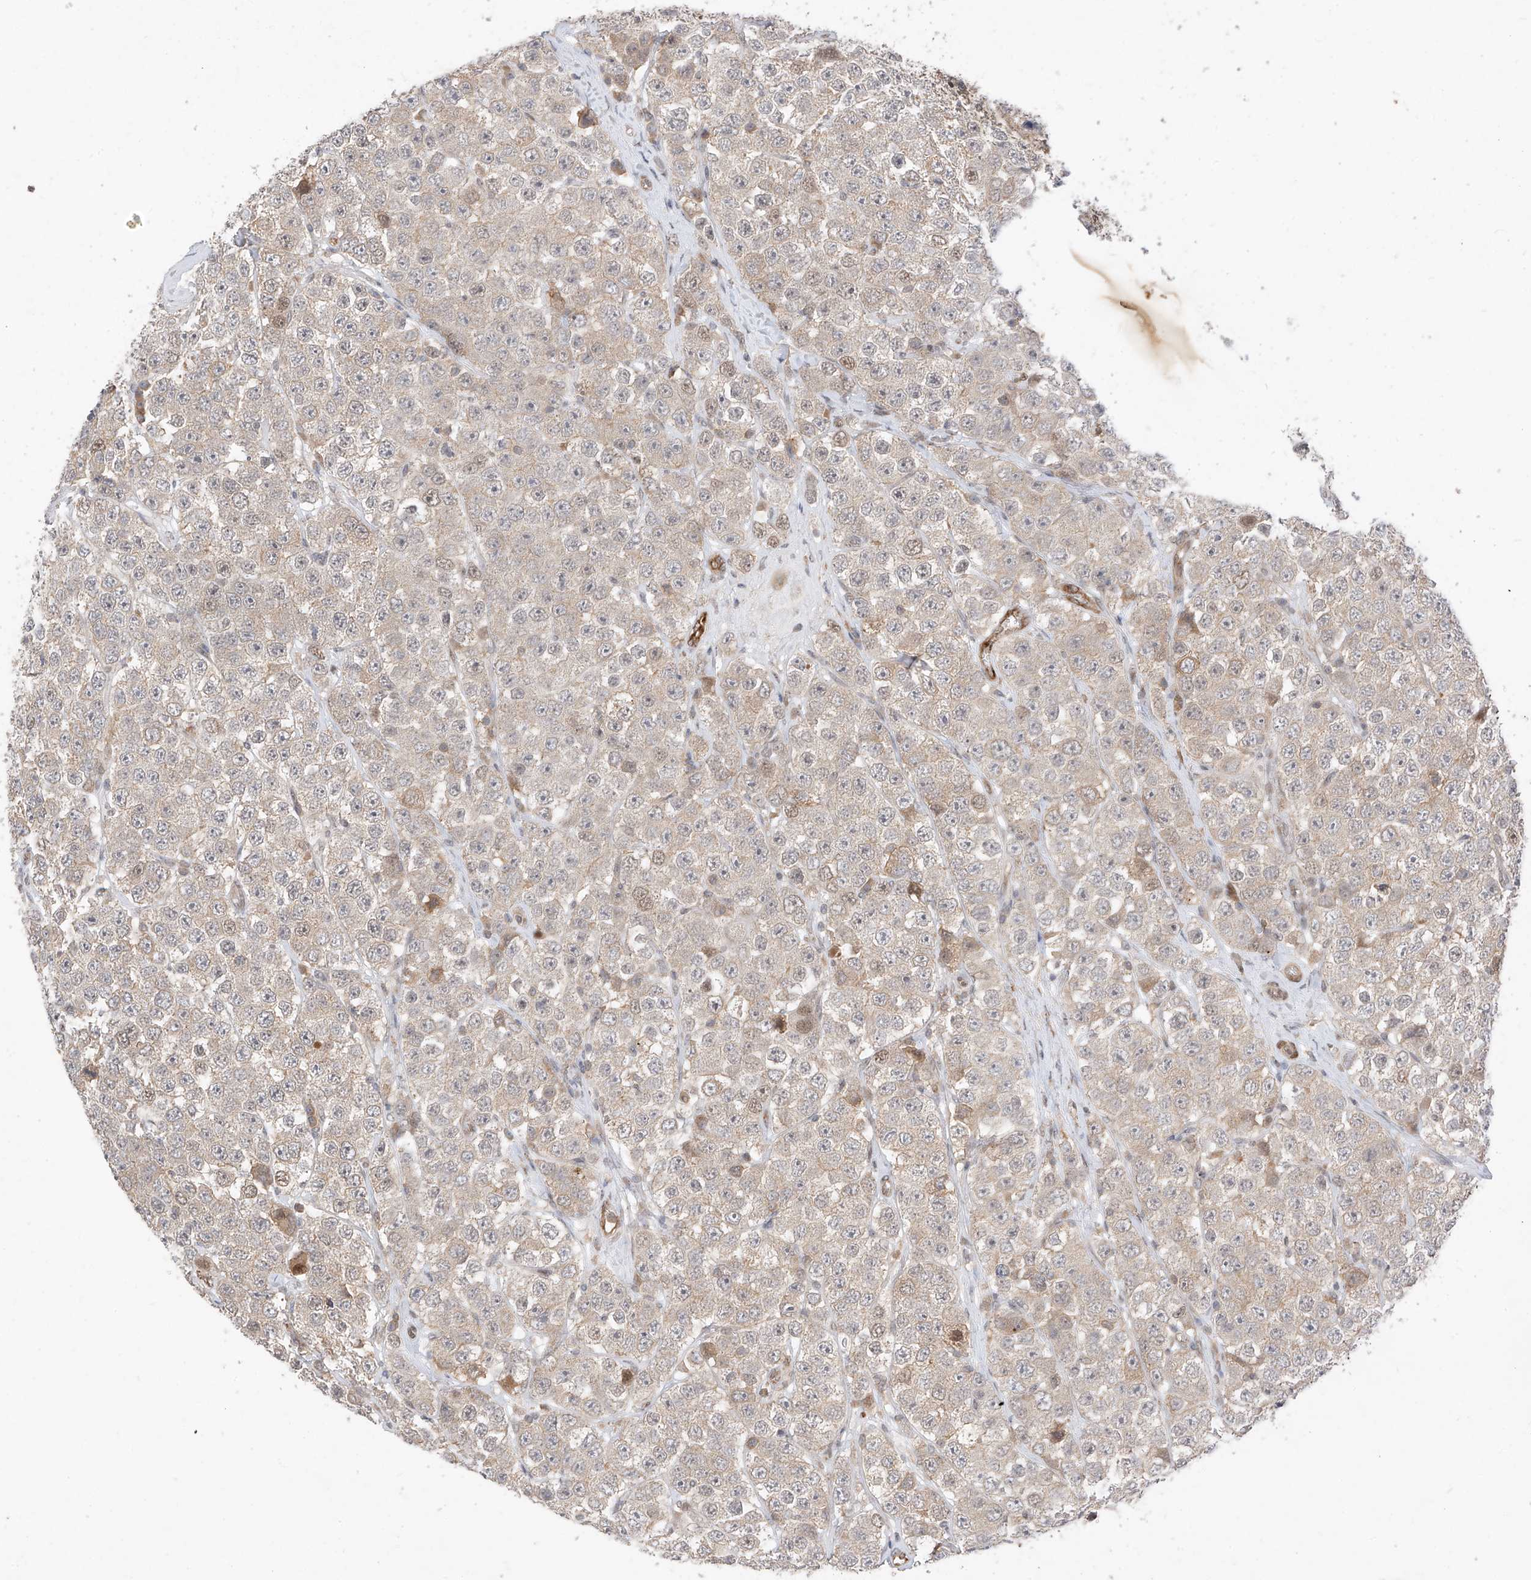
{"staining": {"intensity": "weak", "quantity": "<25%", "location": "nuclear"}, "tissue": "testis cancer", "cell_type": "Tumor cells", "image_type": "cancer", "snomed": [{"axis": "morphology", "description": "Seminoma, NOS"}, {"axis": "topography", "description": "Testis"}], "caption": "The IHC histopathology image has no significant expression in tumor cells of testis cancer (seminoma) tissue. The staining is performed using DAB (3,3'-diaminobenzidine) brown chromogen with nuclei counter-stained in using hematoxylin.", "gene": "MRTFA", "patient": {"sex": "male", "age": 28}}